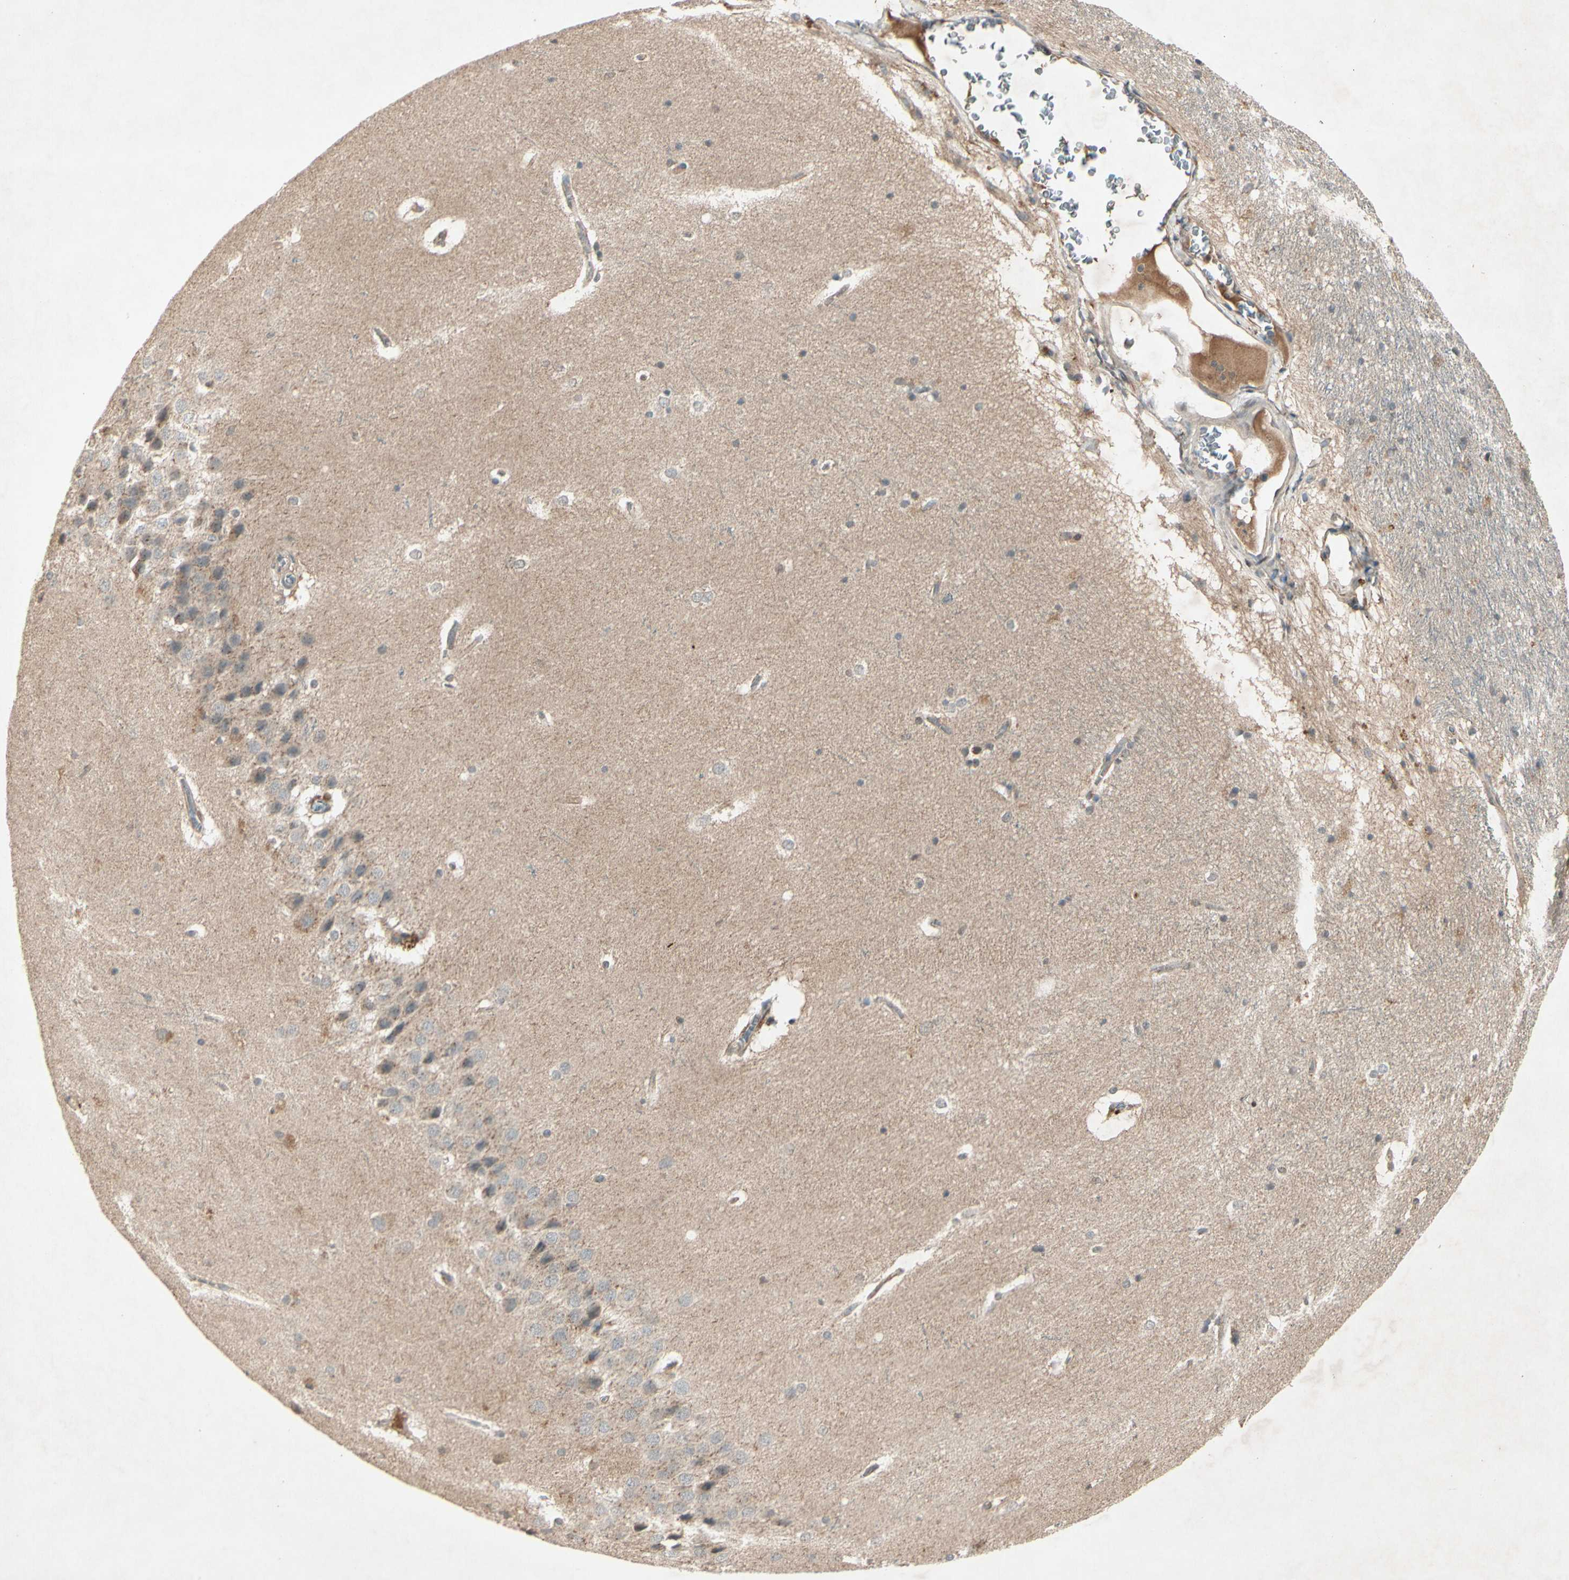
{"staining": {"intensity": "negative", "quantity": "none", "location": "none"}, "tissue": "hippocampus", "cell_type": "Glial cells", "image_type": "normal", "snomed": [{"axis": "morphology", "description": "Normal tissue, NOS"}, {"axis": "topography", "description": "Hippocampus"}], "caption": "IHC micrograph of unremarkable hippocampus: human hippocampus stained with DAB reveals no significant protein expression in glial cells.", "gene": "FHDC1", "patient": {"sex": "female", "age": 19}}